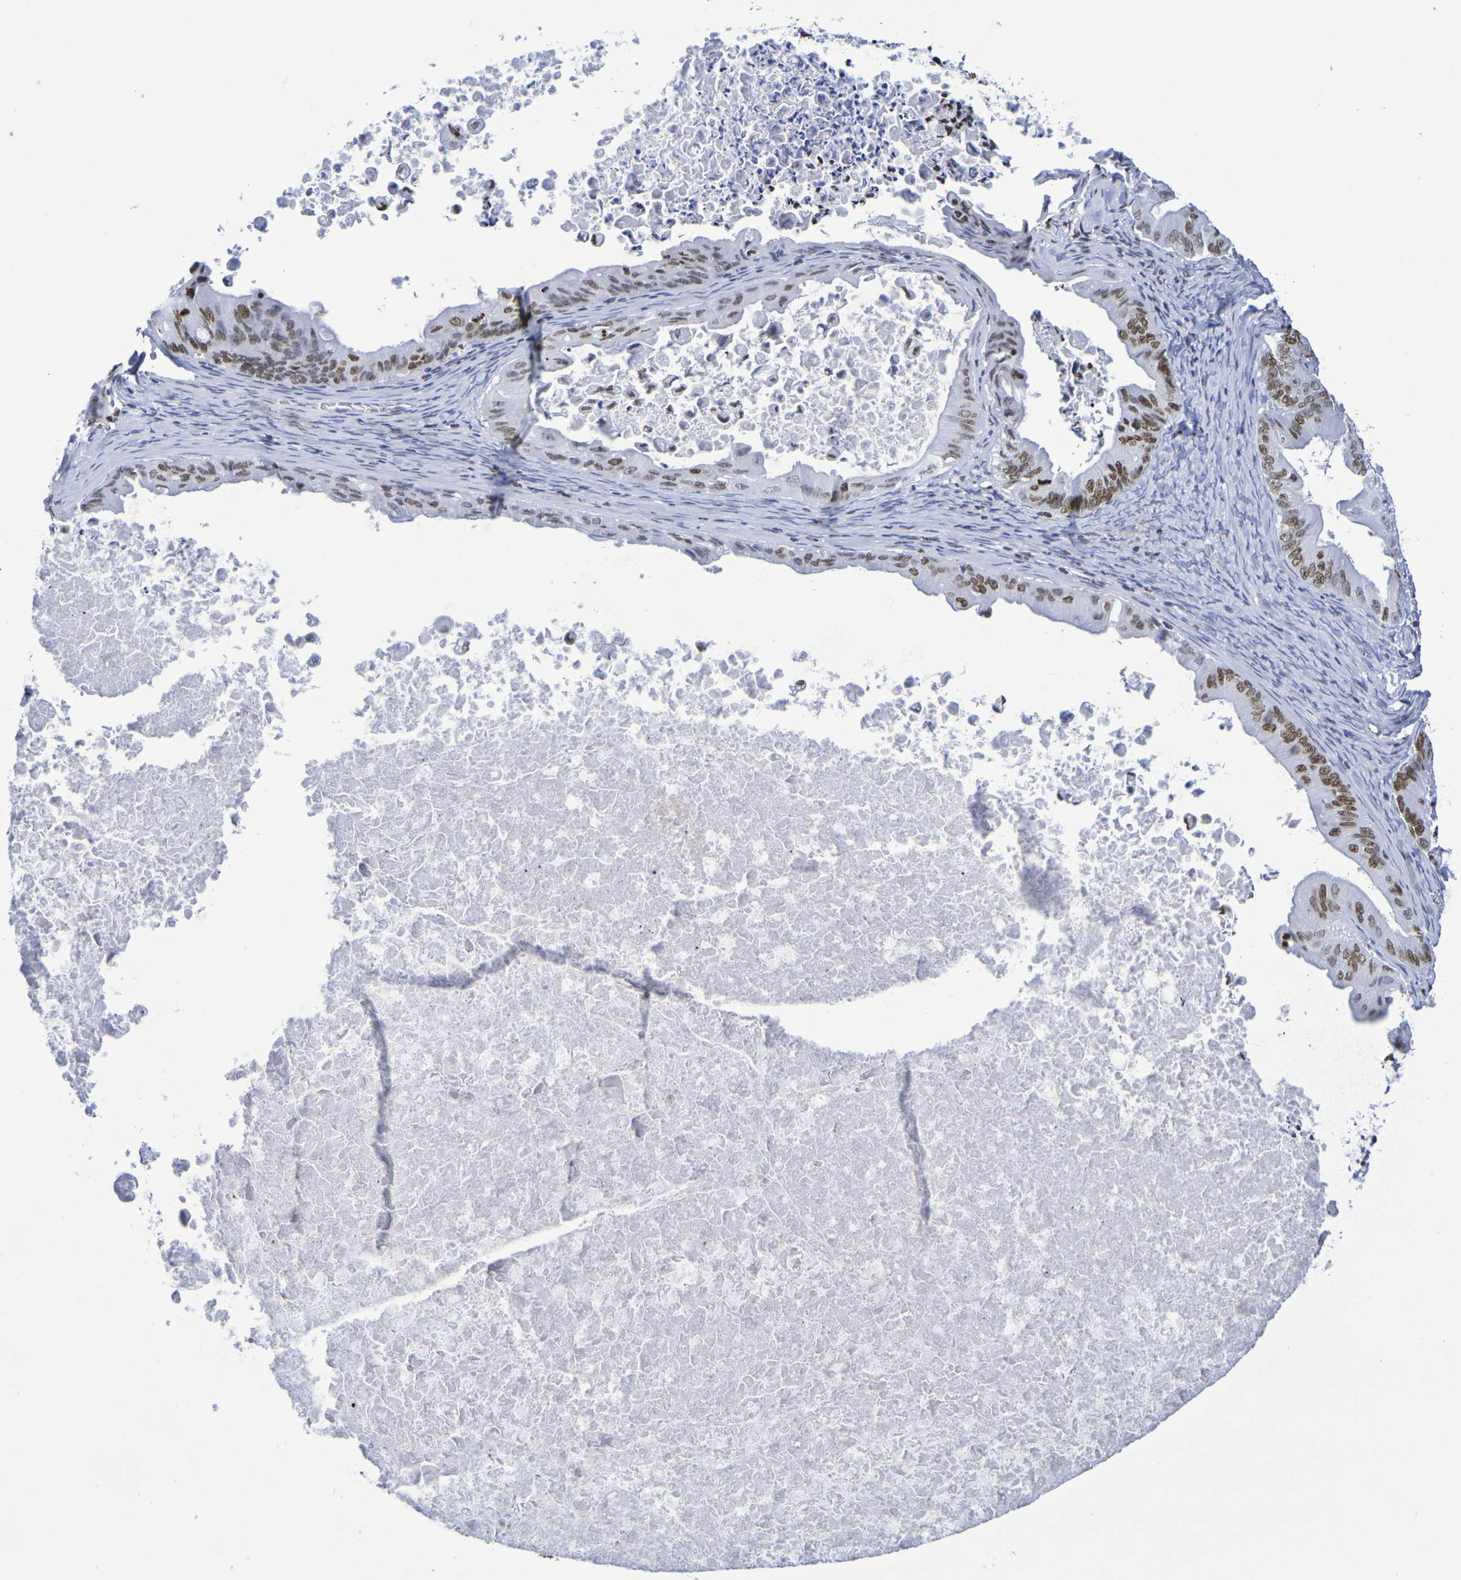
{"staining": {"intensity": "moderate", "quantity": ">75%", "location": "nuclear"}, "tissue": "ovarian cancer", "cell_type": "Tumor cells", "image_type": "cancer", "snomed": [{"axis": "morphology", "description": "Cystadenocarcinoma, mucinous, NOS"}, {"axis": "topography", "description": "Ovary"}], "caption": "IHC staining of ovarian cancer, which exhibits medium levels of moderate nuclear positivity in about >75% of tumor cells indicating moderate nuclear protein staining. The staining was performed using DAB (3,3'-diaminobenzidine) (brown) for protein detection and nuclei were counterstained in hematoxylin (blue).", "gene": "H1-5", "patient": {"sex": "female", "age": 37}}